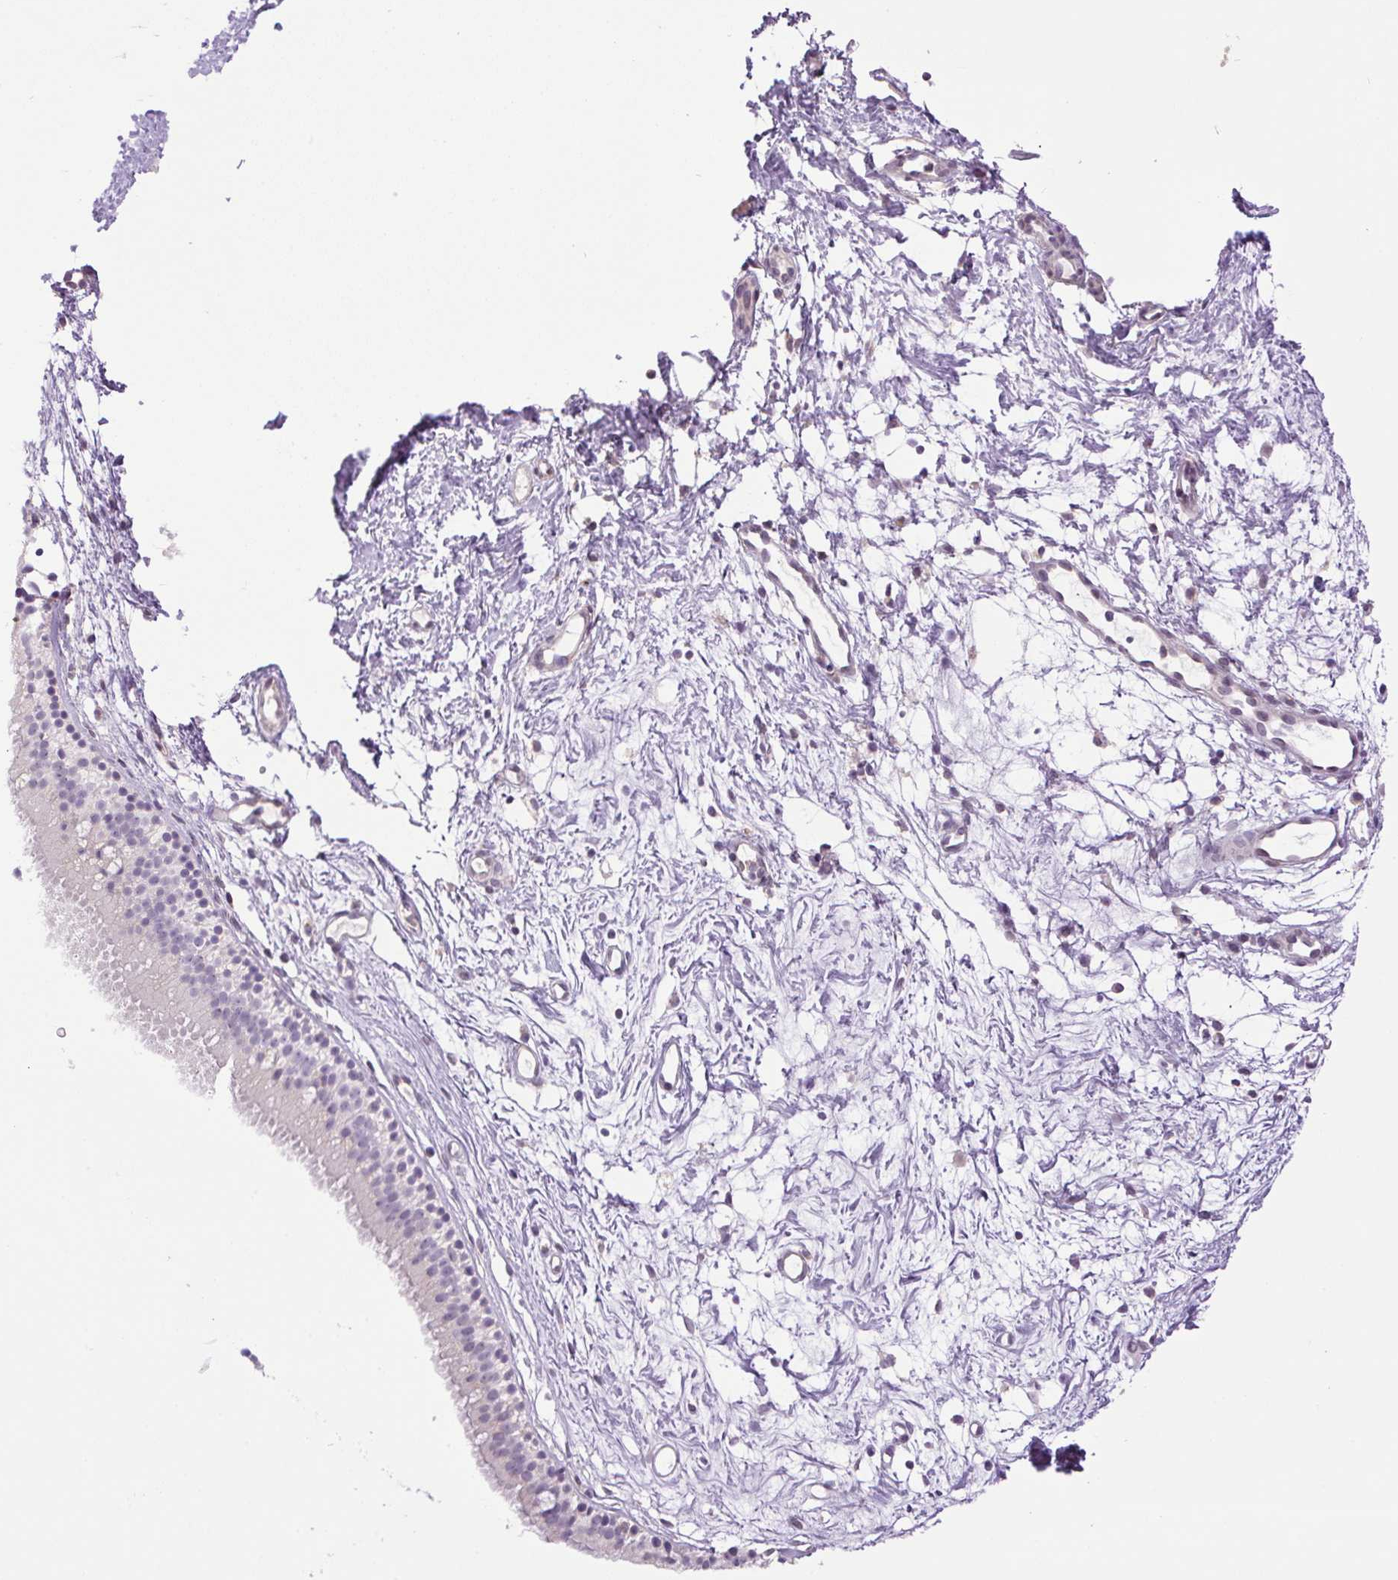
{"staining": {"intensity": "negative", "quantity": "none", "location": "none"}, "tissue": "nasopharynx", "cell_type": "Respiratory epithelial cells", "image_type": "normal", "snomed": [{"axis": "morphology", "description": "Normal tissue, NOS"}, {"axis": "topography", "description": "Nasopharynx"}], "caption": "Respiratory epithelial cells show no significant protein positivity in benign nasopharynx.", "gene": "SMIM13", "patient": {"sex": "male", "age": 58}}